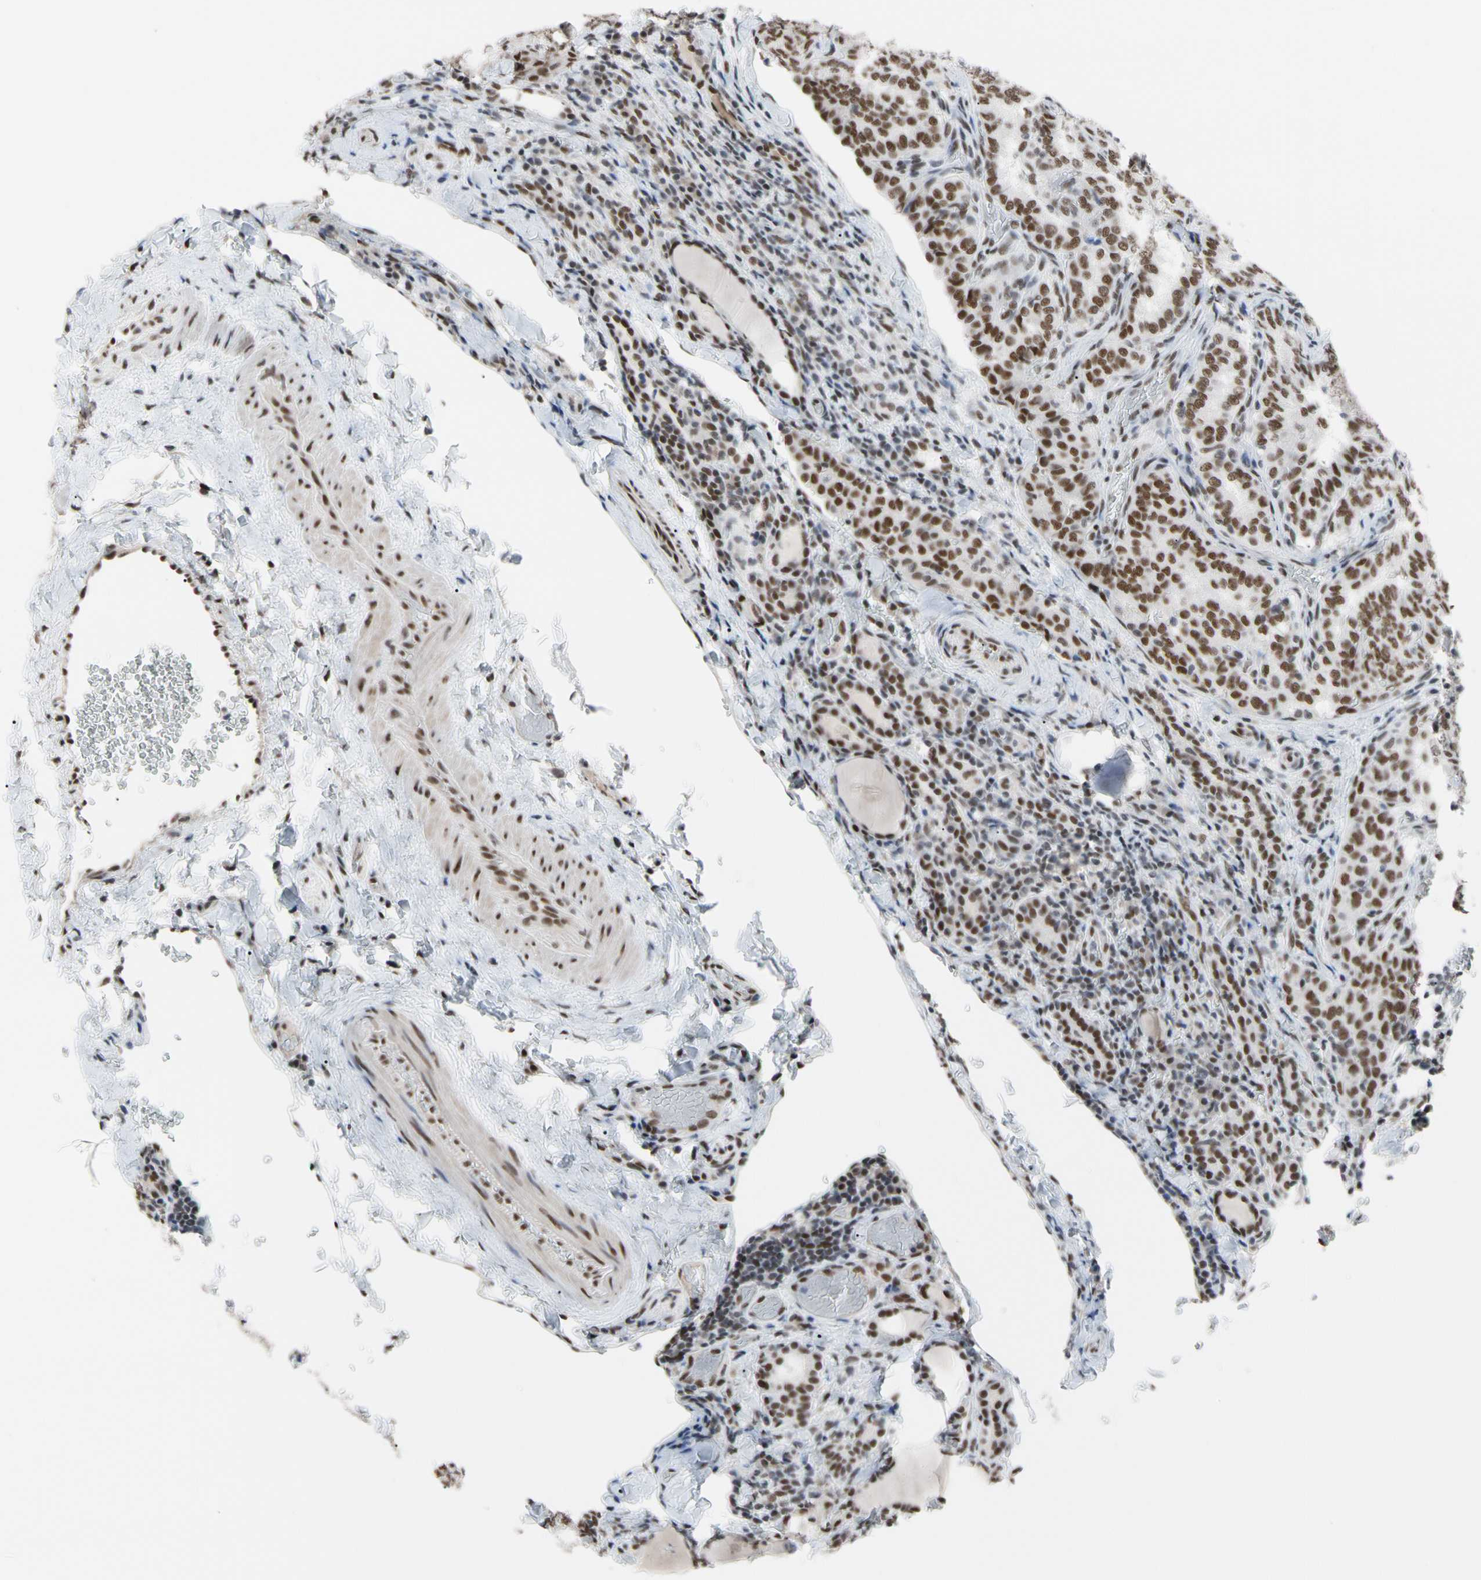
{"staining": {"intensity": "moderate", "quantity": ">75%", "location": "nuclear"}, "tissue": "thyroid cancer", "cell_type": "Tumor cells", "image_type": "cancer", "snomed": [{"axis": "morphology", "description": "Normal tissue, NOS"}, {"axis": "morphology", "description": "Papillary adenocarcinoma, NOS"}, {"axis": "topography", "description": "Thyroid gland"}], "caption": "An immunohistochemistry (IHC) micrograph of neoplastic tissue is shown. Protein staining in brown labels moderate nuclear positivity in thyroid cancer within tumor cells. The staining is performed using DAB brown chromogen to label protein expression. The nuclei are counter-stained blue using hematoxylin.", "gene": "FAM98B", "patient": {"sex": "female", "age": 30}}